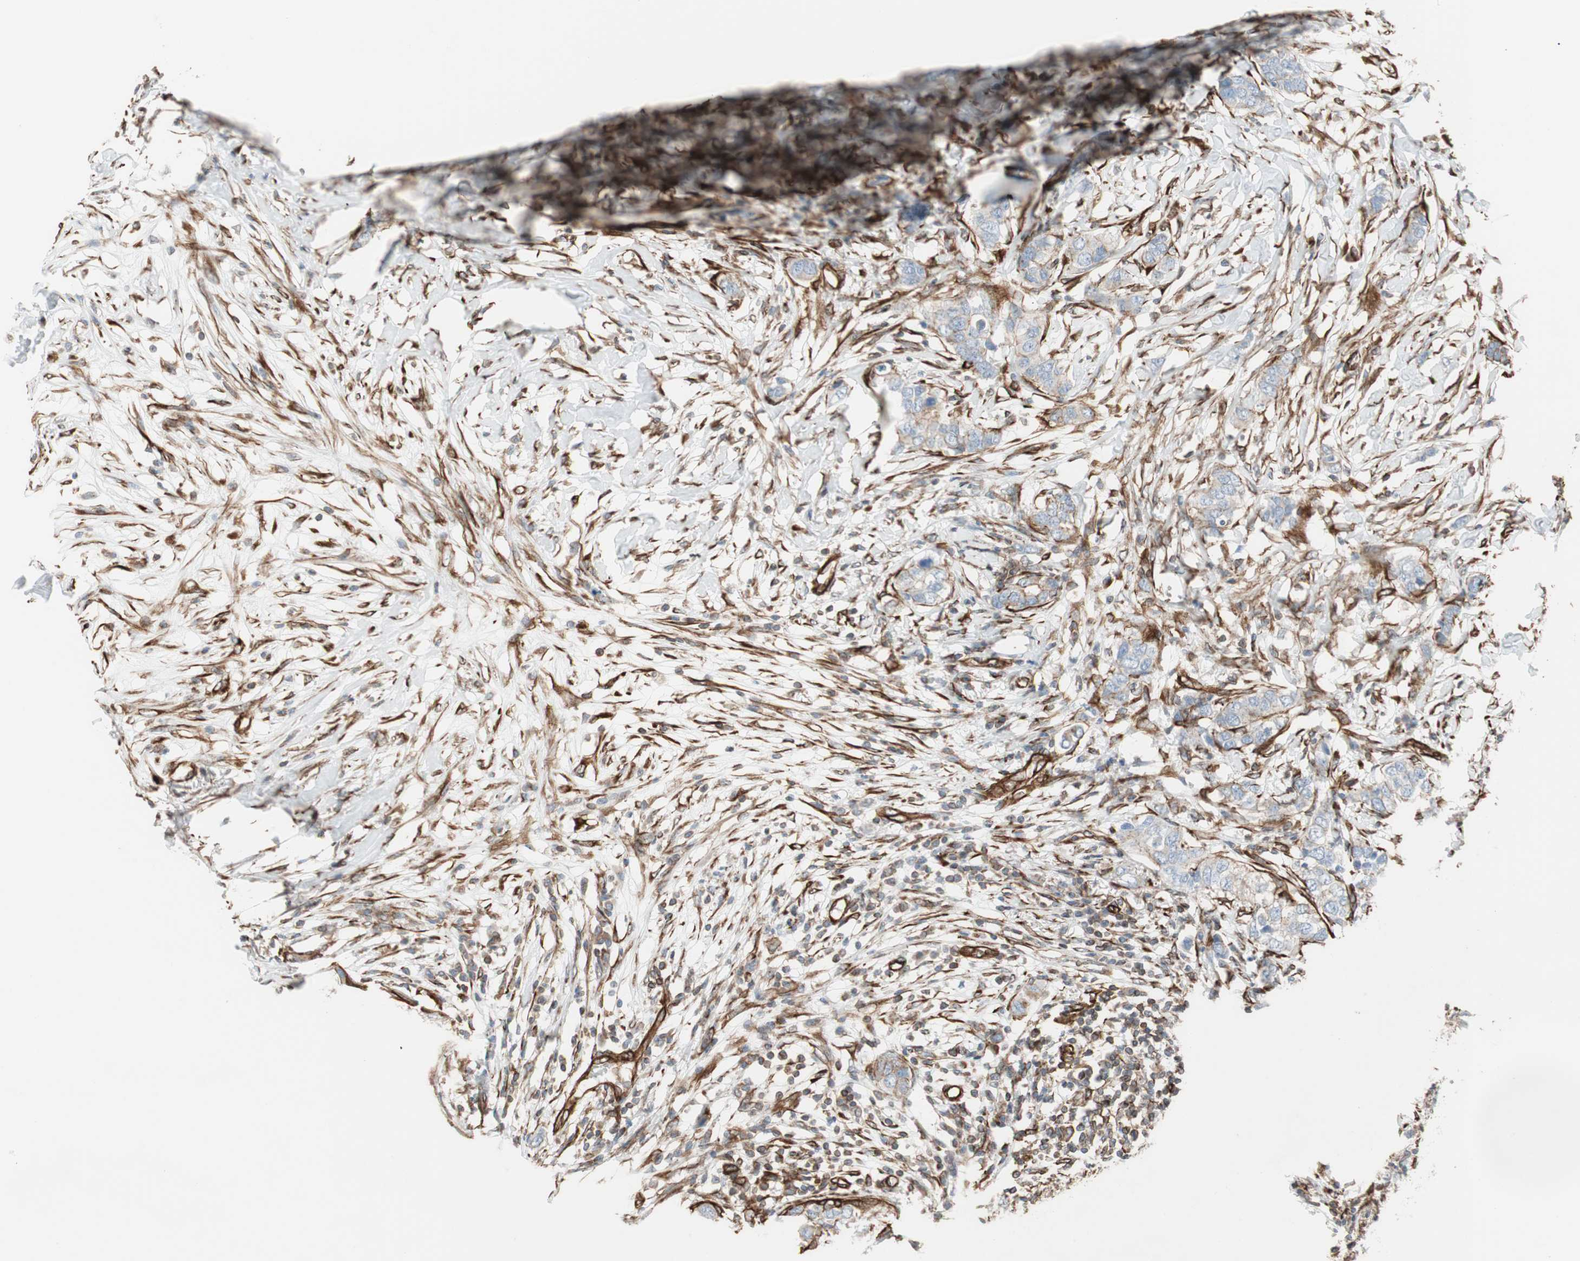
{"staining": {"intensity": "moderate", "quantity": "<25%", "location": "cytoplasmic/membranous"}, "tissue": "breast cancer", "cell_type": "Tumor cells", "image_type": "cancer", "snomed": [{"axis": "morphology", "description": "Duct carcinoma"}, {"axis": "topography", "description": "Breast"}], "caption": "Breast cancer stained for a protein (brown) demonstrates moderate cytoplasmic/membranous positive expression in approximately <25% of tumor cells.", "gene": "TCTA", "patient": {"sex": "female", "age": 50}}